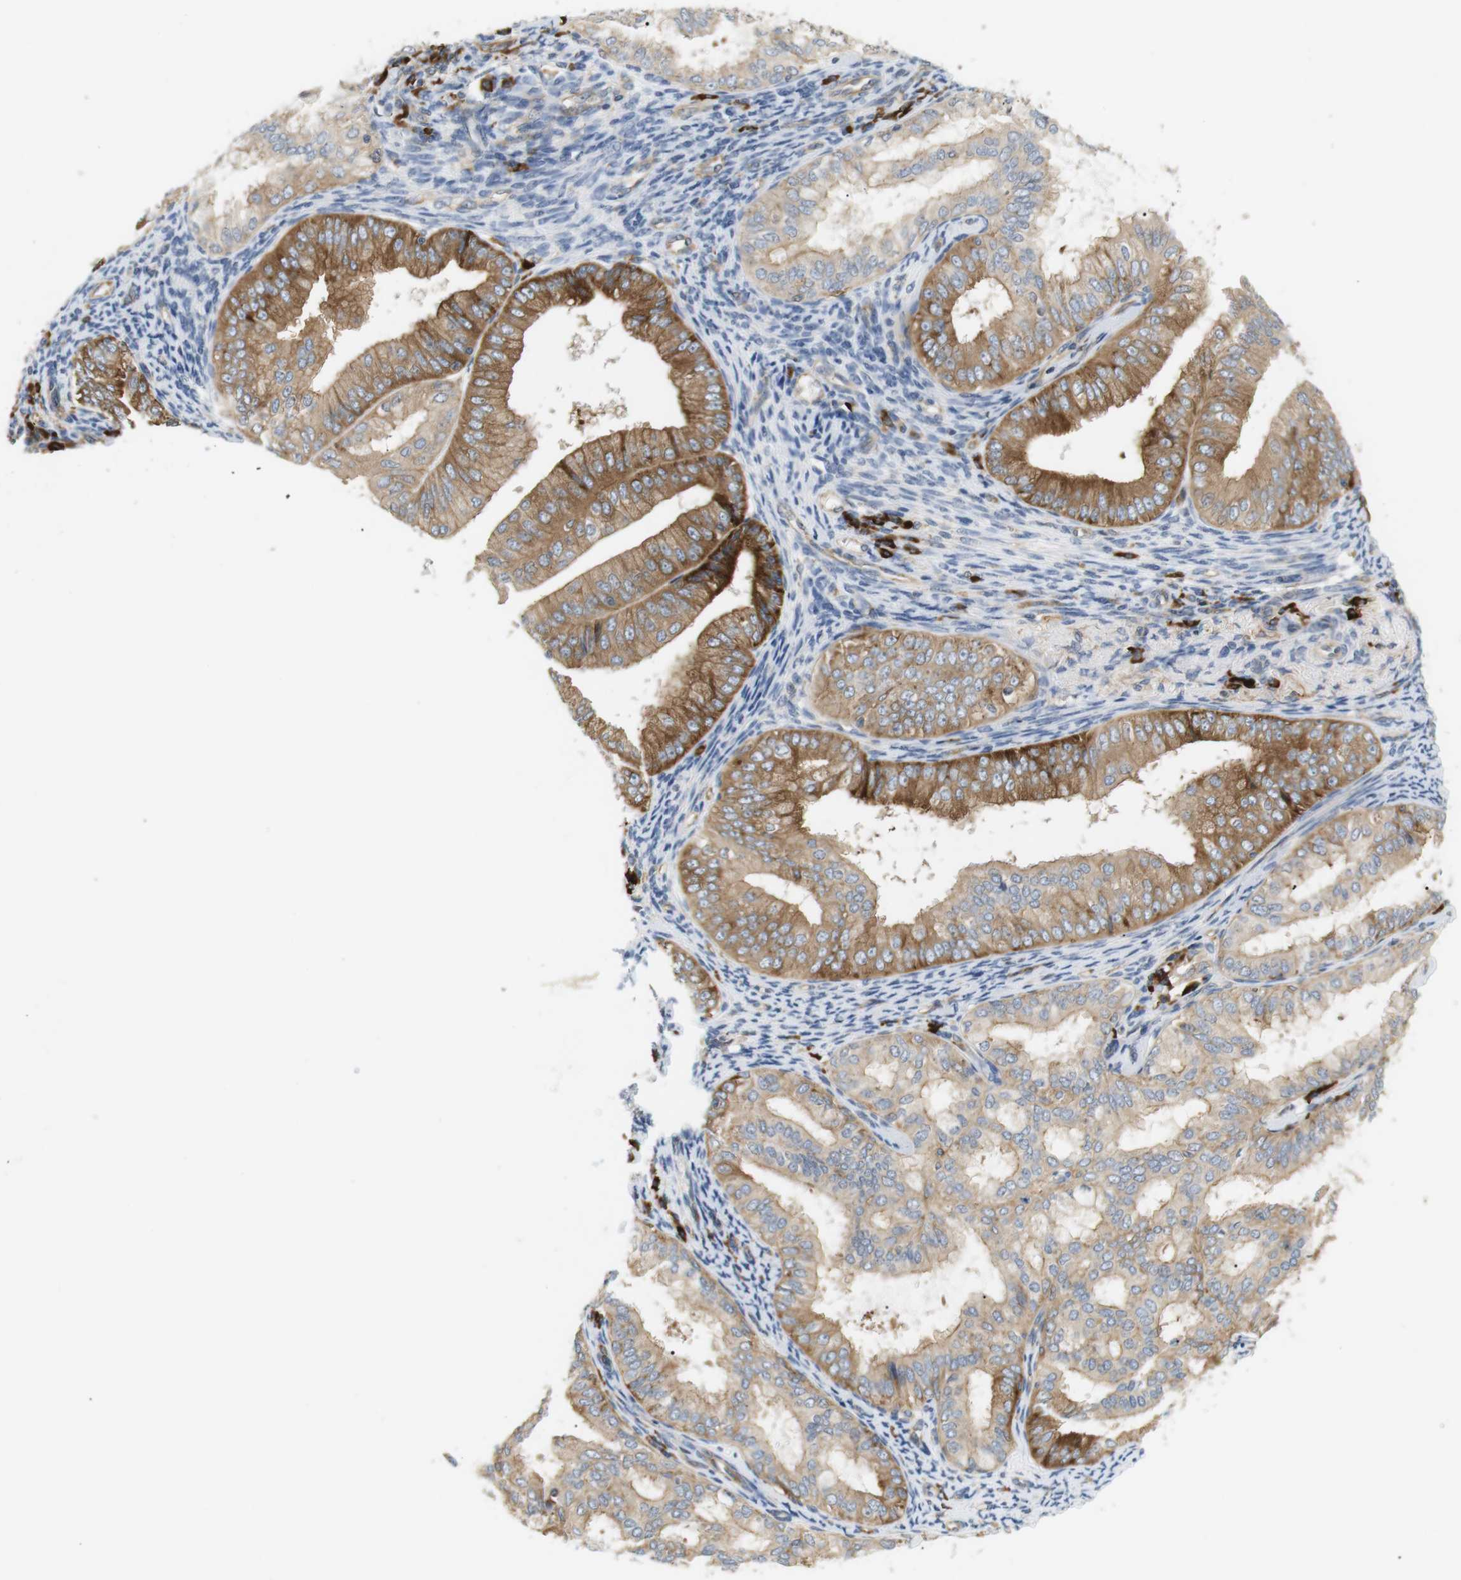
{"staining": {"intensity": "moderate", "quantity": ">75%", "location": "cytoplasmic/membranous"}, "tissue": "endometrial cancer", "cell_type": "Tumor cells", "image_type": "cancer", "snomed": [{"axis": "morphology", "description": "Adenocarcinoma, NOS"}, {"axis": "topography", "description": "Endometrium"}], "caption": "Moderate cytoplasmic/membranous expression is appreciated in approximately >75% of tumor cells in endometrial cancer (adenocarcinoma).", "gene": "TMEM200A", "patient": {"sex": "female", "age": 63}}